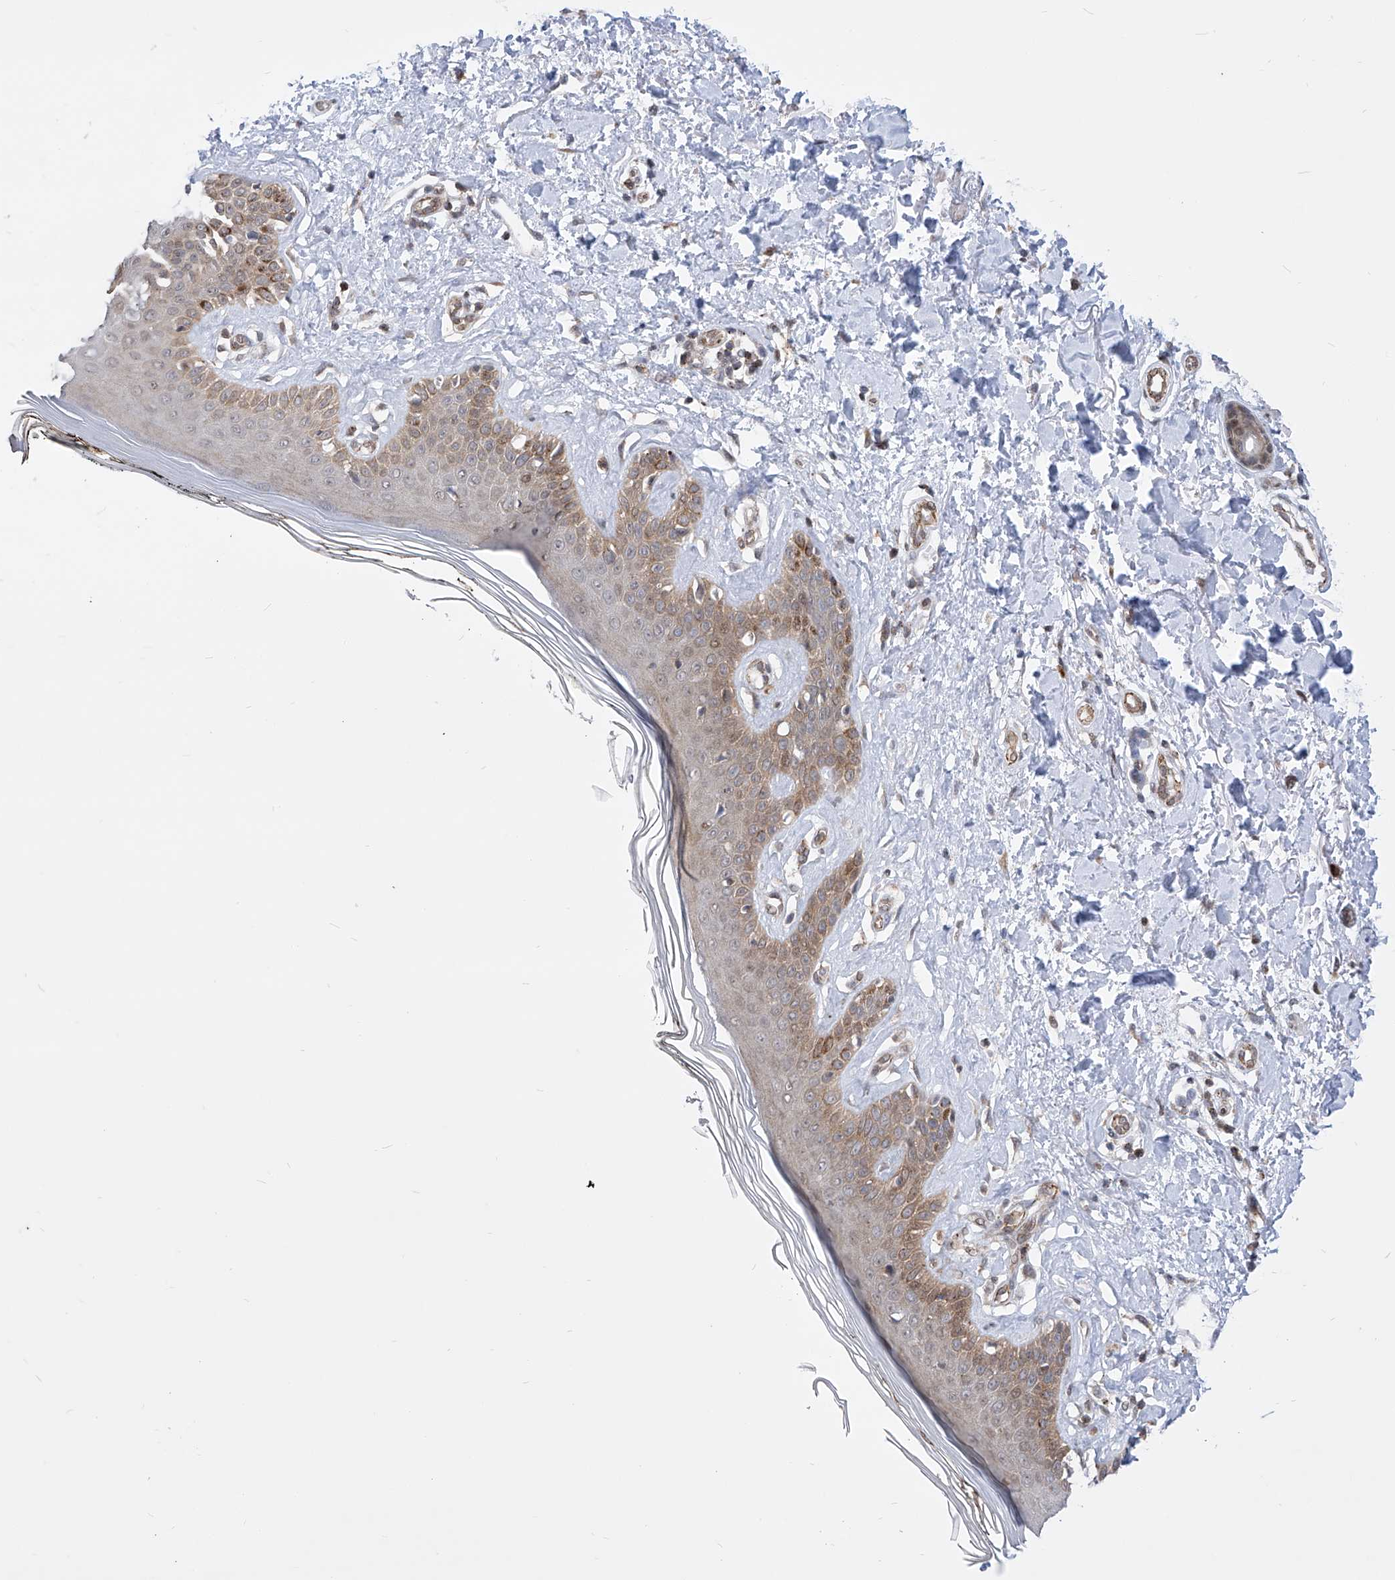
{"staining": {"intensity": "weak", "quantity": "<25%", "location": "cytoplasmic/membranous"}, "tissue": "skin", "cell_type": "Fibroblasts", "image_type": "normal", "snomed": [{"axis": "morphology", "description": "Normal tissue, NOS"}, {"axis": "topography", "description": "Skin"}], "caption": "This is a histopathology image of immunohistochemistry (IHC) staining of benign skin, which shows no staining in fibroblasts. (DAB immunohistochemistry (IHC), high magnification).", "gene": "CEP290", "patient": {"sex": "female", "age": 64}}